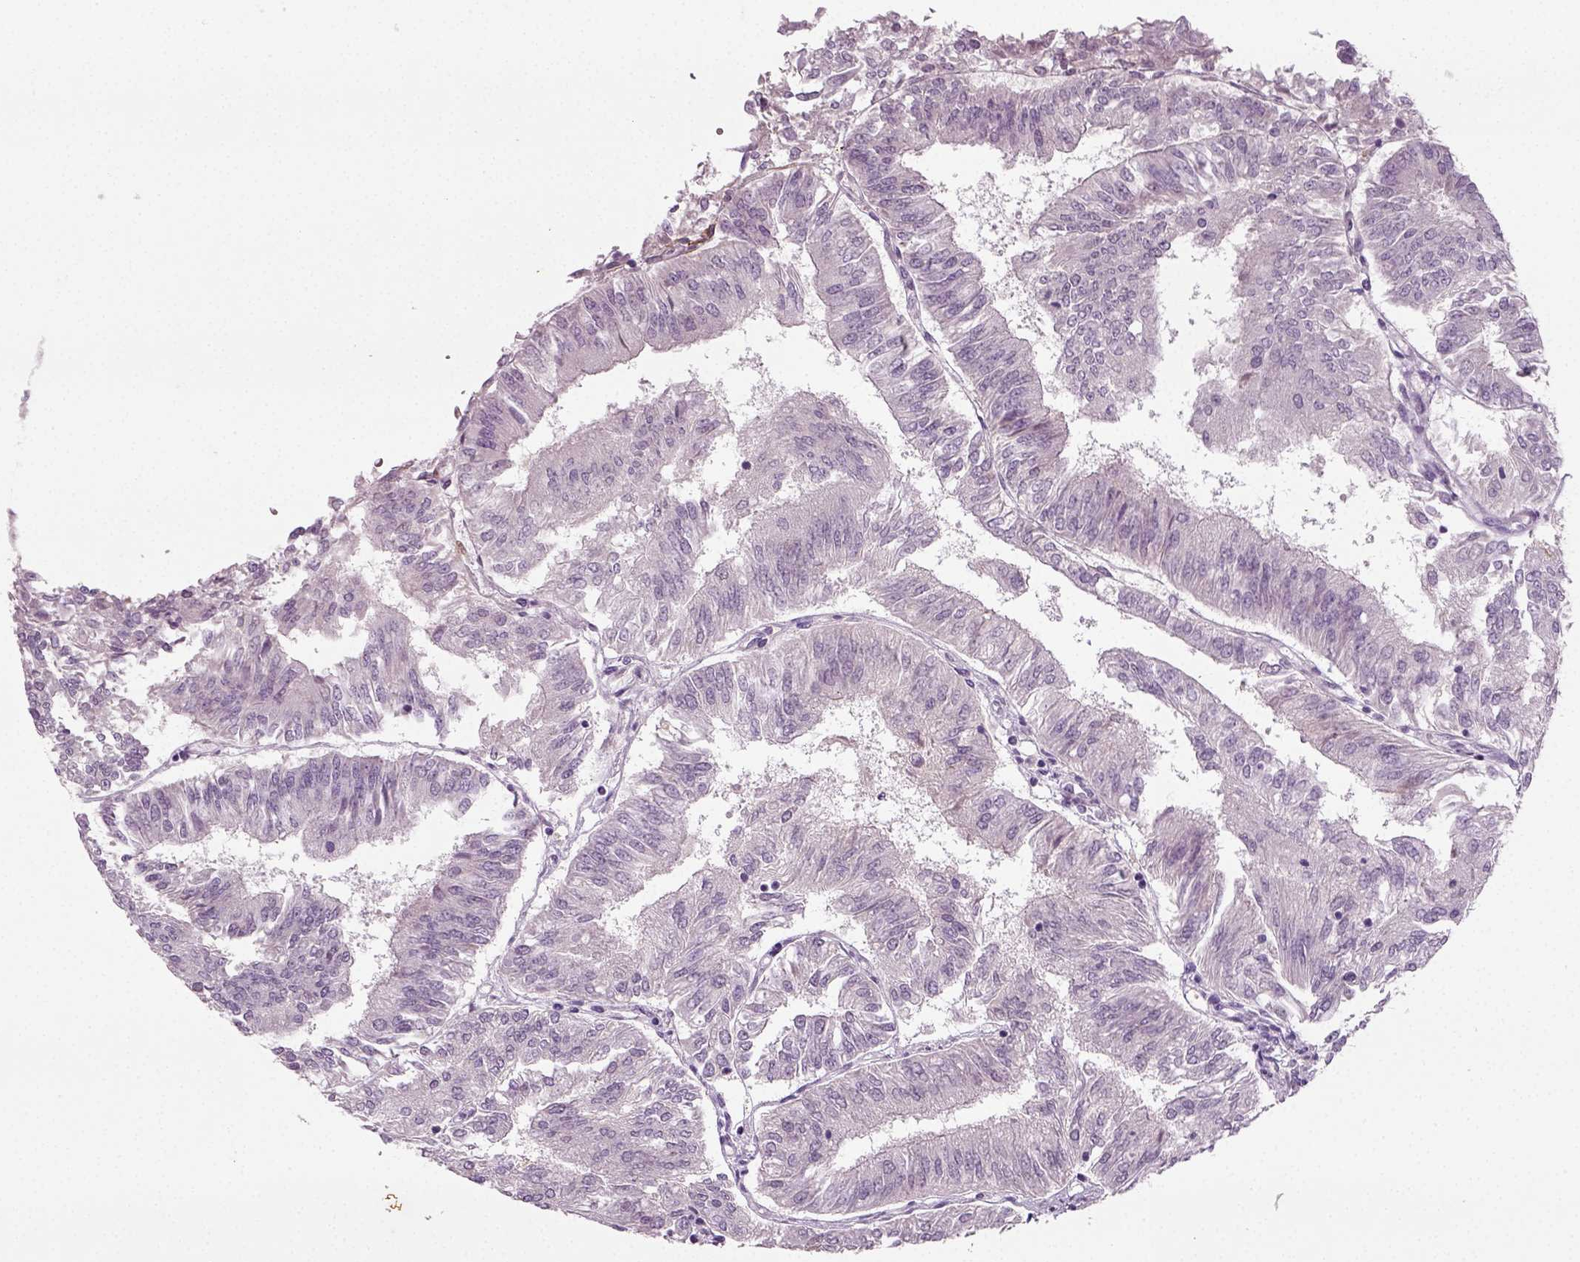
{"staining": {"intensity": "negative", "quantity": "none", "location": "none"}, "tissue": "endometrial cancer", "cell_type": "Tumor cells", "image_type": "cancer", "snomed": [{"axis": "morphology", "description": "Adenocarcinoma, NOS"}, {"axis": "topography", "description": "Endometrium"}], "caption": "This is an immunohistochemistry (IHC) photomicrograph of human endometrial adenocarcinoma. There is no expression in tumor cells.", "gene": "SYNGAP1", "patient": {"sex": "female", "age": 58}}